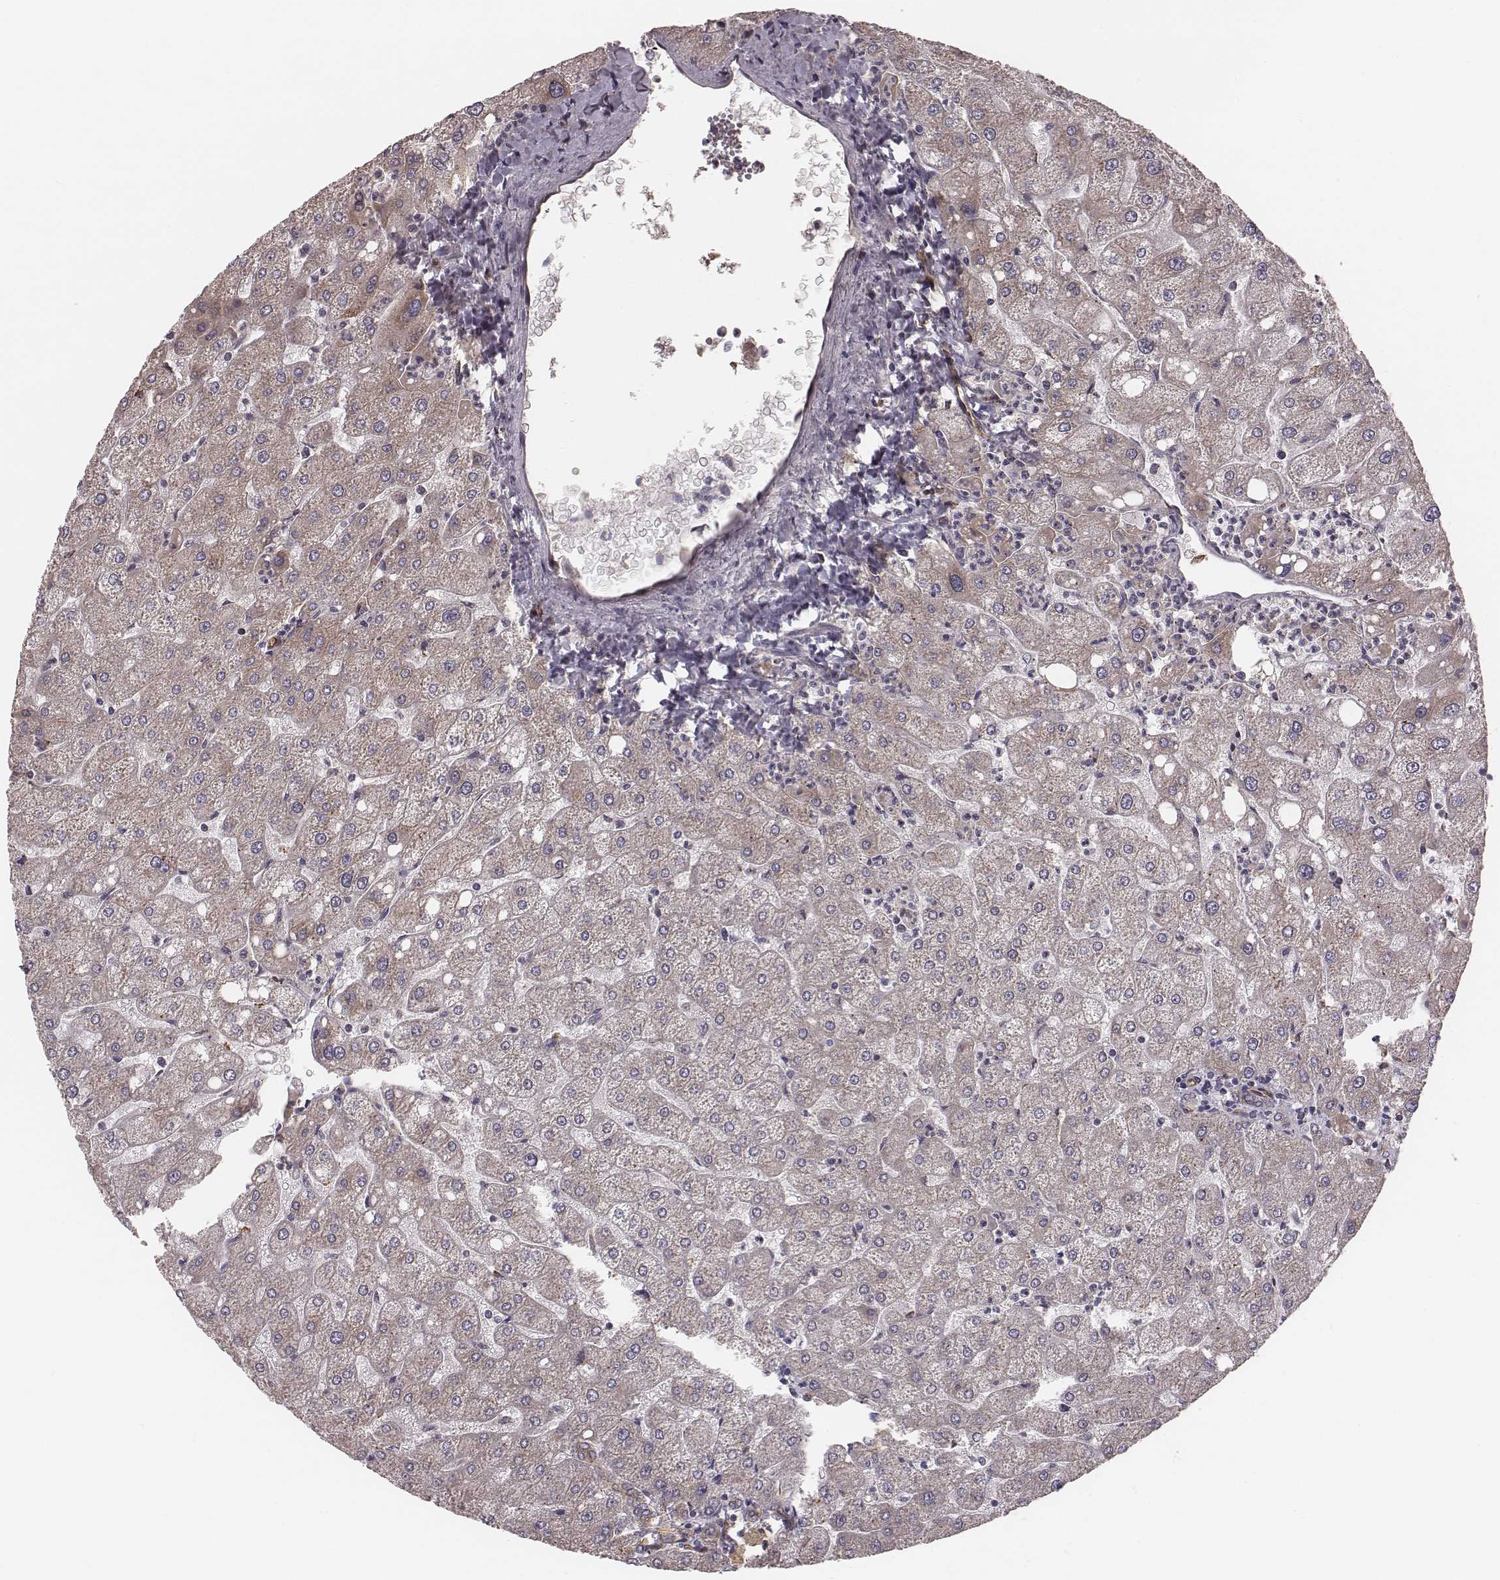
{"staining": {"intensity": "weak", "quantity": "25%-75%", "location": "cytoplasmic/membranous"}, "tissue": "liver", "cell_type": "Cholangiocytes", "image_type": "normal", "snomed": [{"axis": "morphology", "description": "Normal tissue, NOS"}, {"axis": "topography", "description": "Liver"}], "caption": "High-magnification brightfield microscopy of benign liver stained with DAB (brown) and counterstained with hematoxylin (blue). cholangiocytes exhibit weak cytoplasmic/membranous positivity is seen in approximately25%-75% of cells. (brown staining indicates protein expression, while blue staining denotes nuclei).", "gene": "PALMD", "patient": {"sex": "male", "age": 67}}